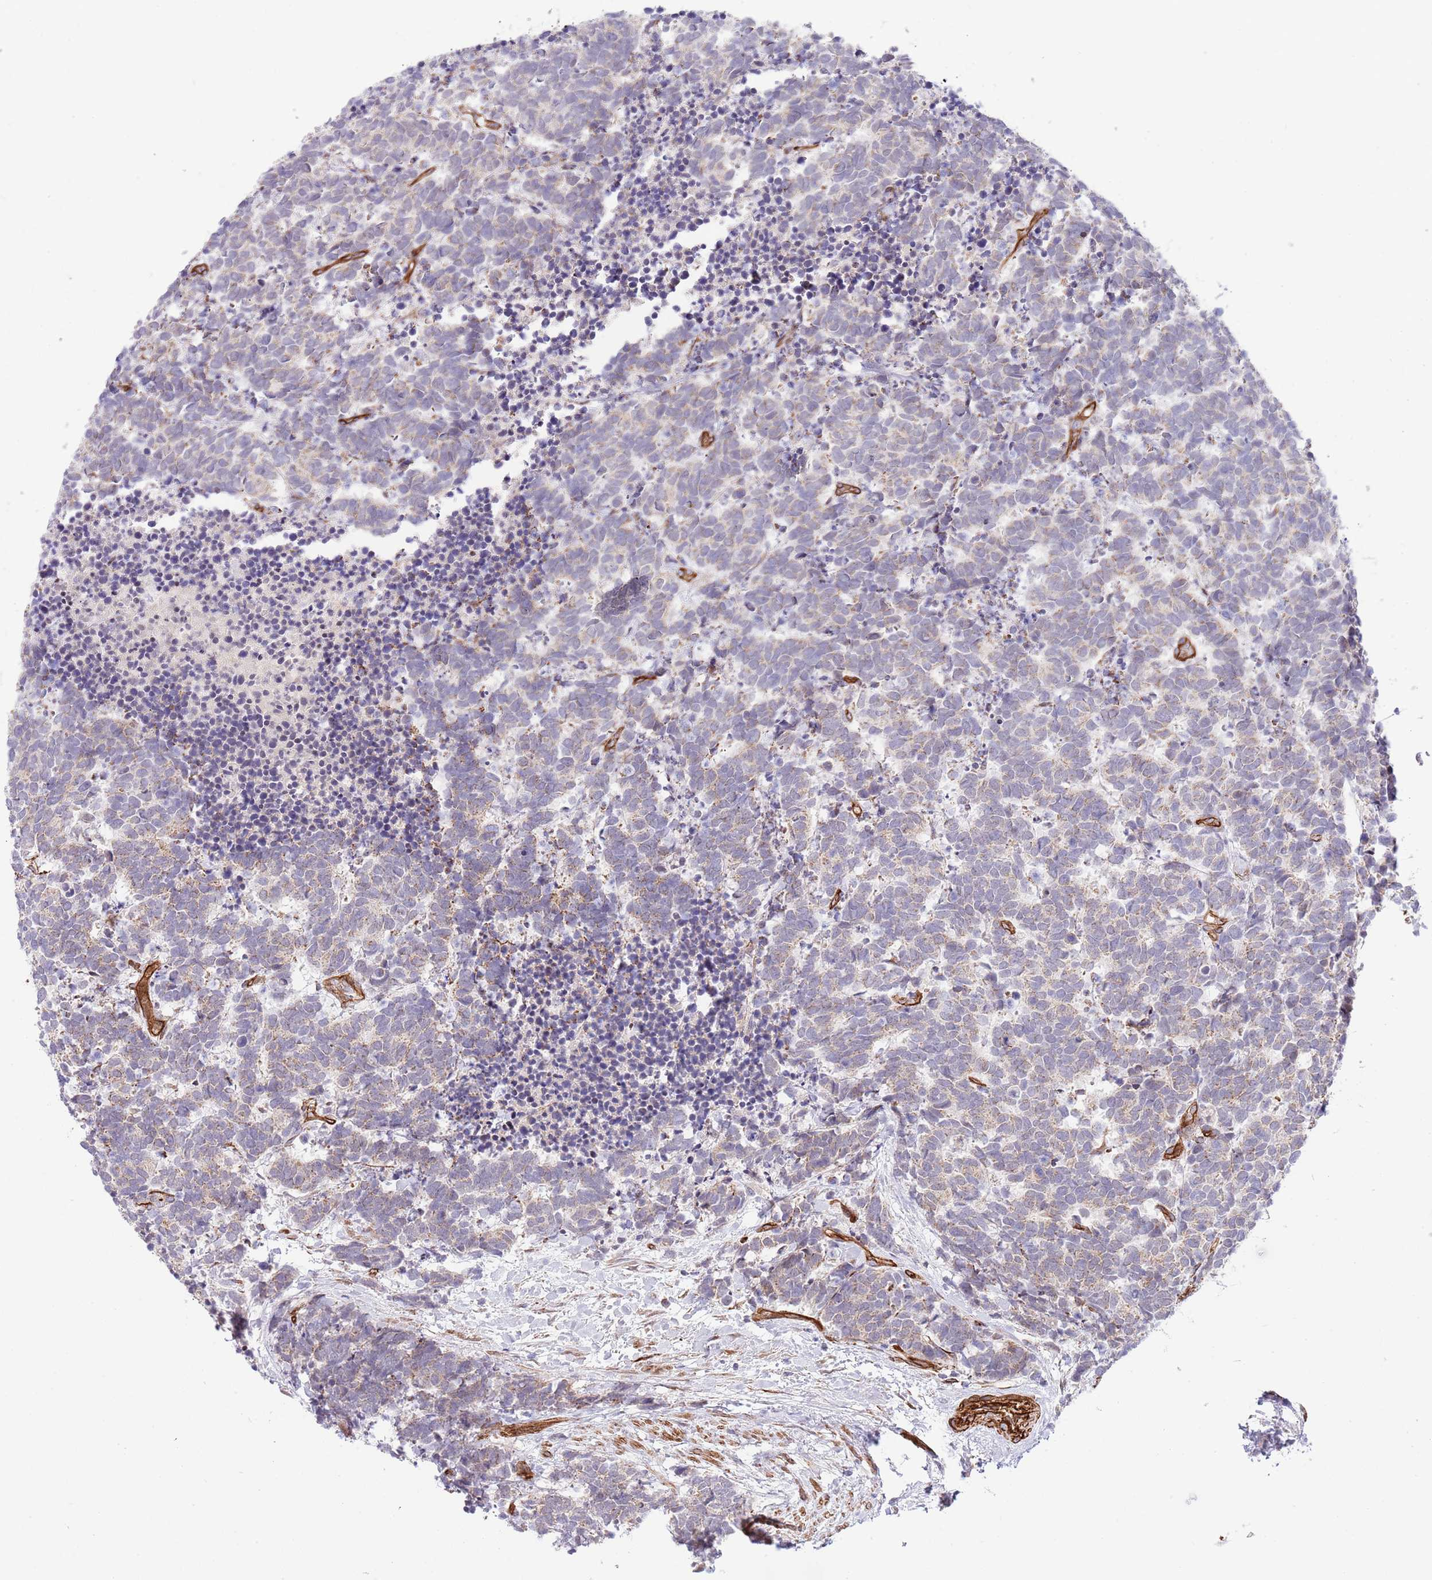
{"staining": {"intensity": "weak", "quantity": ">75%", "location": "cytoplasmic/membranous"}, "tissue": "carcinoid", "cell_type": "Tumor cells", "image_type": "cancer", "snomed": [{"axis": "morphology", "description": "Carcinoma, NOS"}, {"axis": "morphology", "description": "Carcinoid, malignant, NOS"}, {"axis": "topography", "description": "Prostate"}], "caption": "Protein staining of carcinoma tissue demonstrates weak cytoplasmic/membranous expression in approximately >75% of tumor cells. The protein of interest is stained brown, and the nuclei are stained in blue (DAB (3,3'-diaminobenzidine) IHC with brightfield microscopy, high magnification).", "gene": "NEK3", "patient": {"sex": "male", "age": 57}}